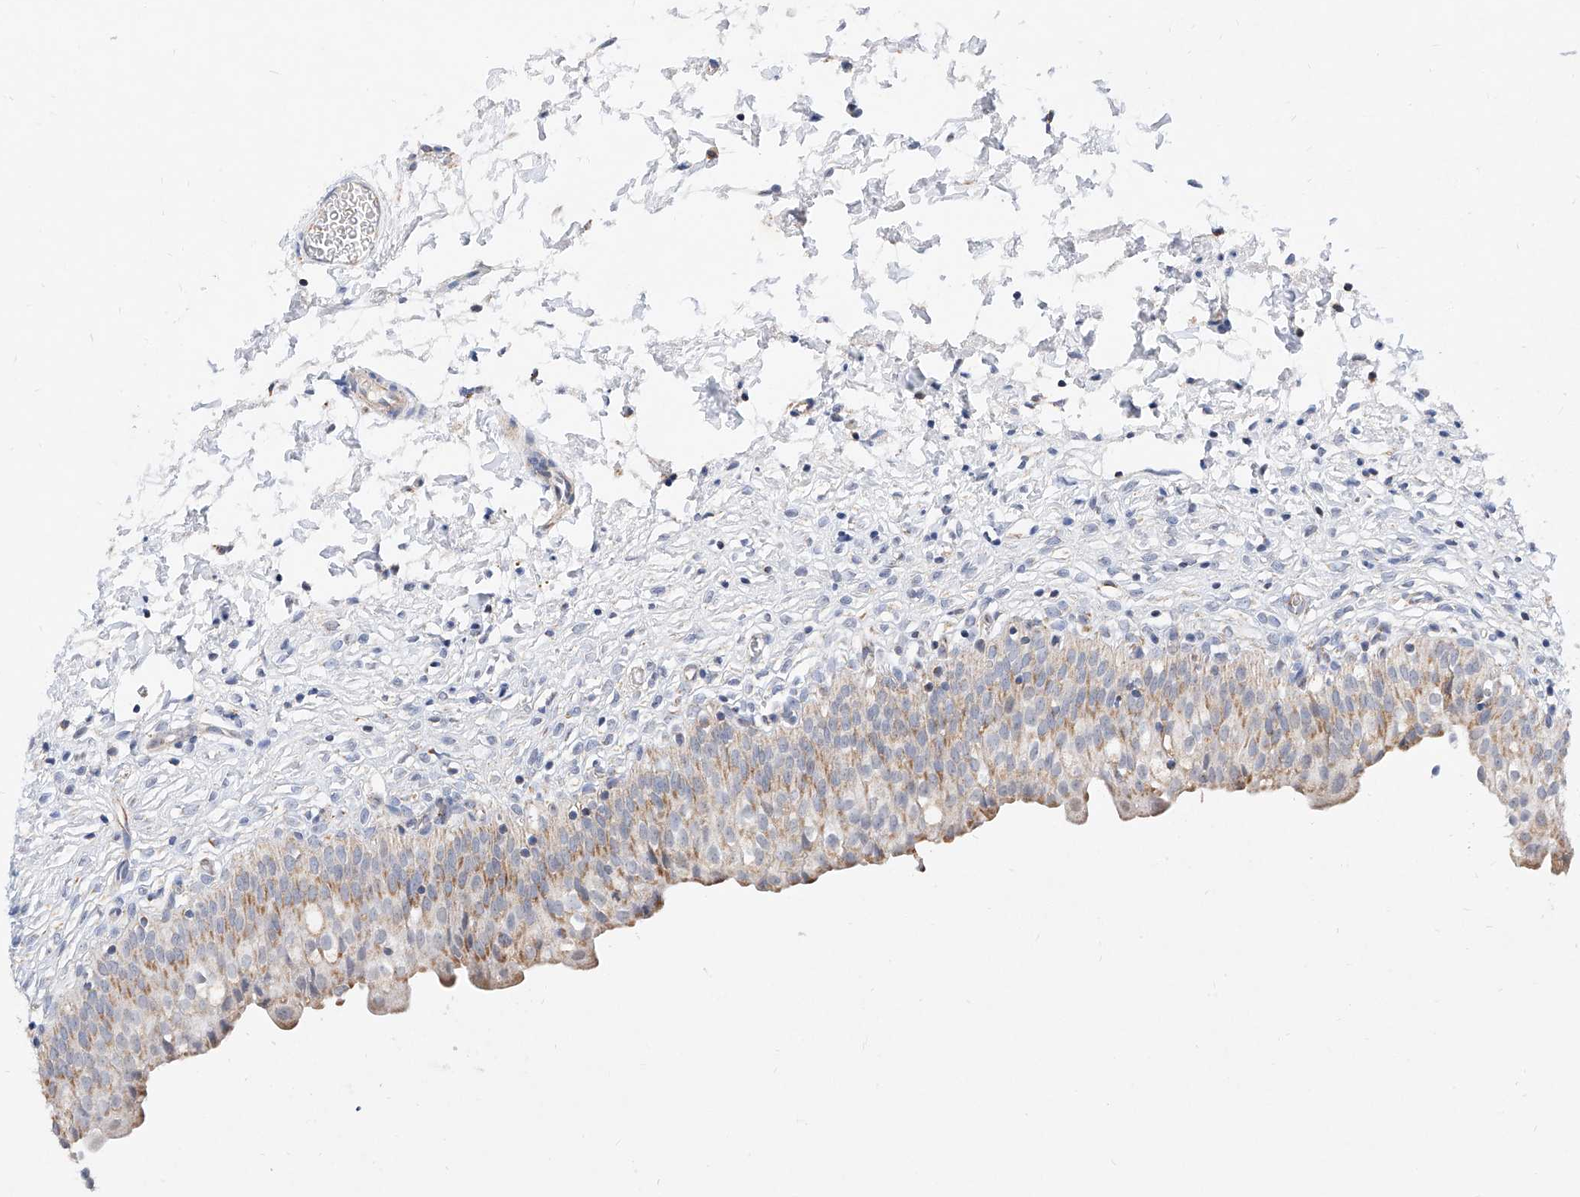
{"staining": {"intensity": "moderate", "quantity": "<25%", "location": "cytoplasmic/membranous"}, "tissue": "urinary bladder", "cell_type": "Urothelial cells", "image_type": "normal", "snomed": [{"axis": "morphology", "description": "Normal tissue, NOS"}, {"axis": "topography", "description": "Urinary bladder"}], "caption": "Protein staining of normal urinary bladder demonstrates moderate cytoplasmic/membranous staining in about <25% of urothelial cells. (DAB IHC, brown staining for protein, blue staining for nuclei).", "gene": "BPTF", "patient": {"sex": "male", "age": 55}}